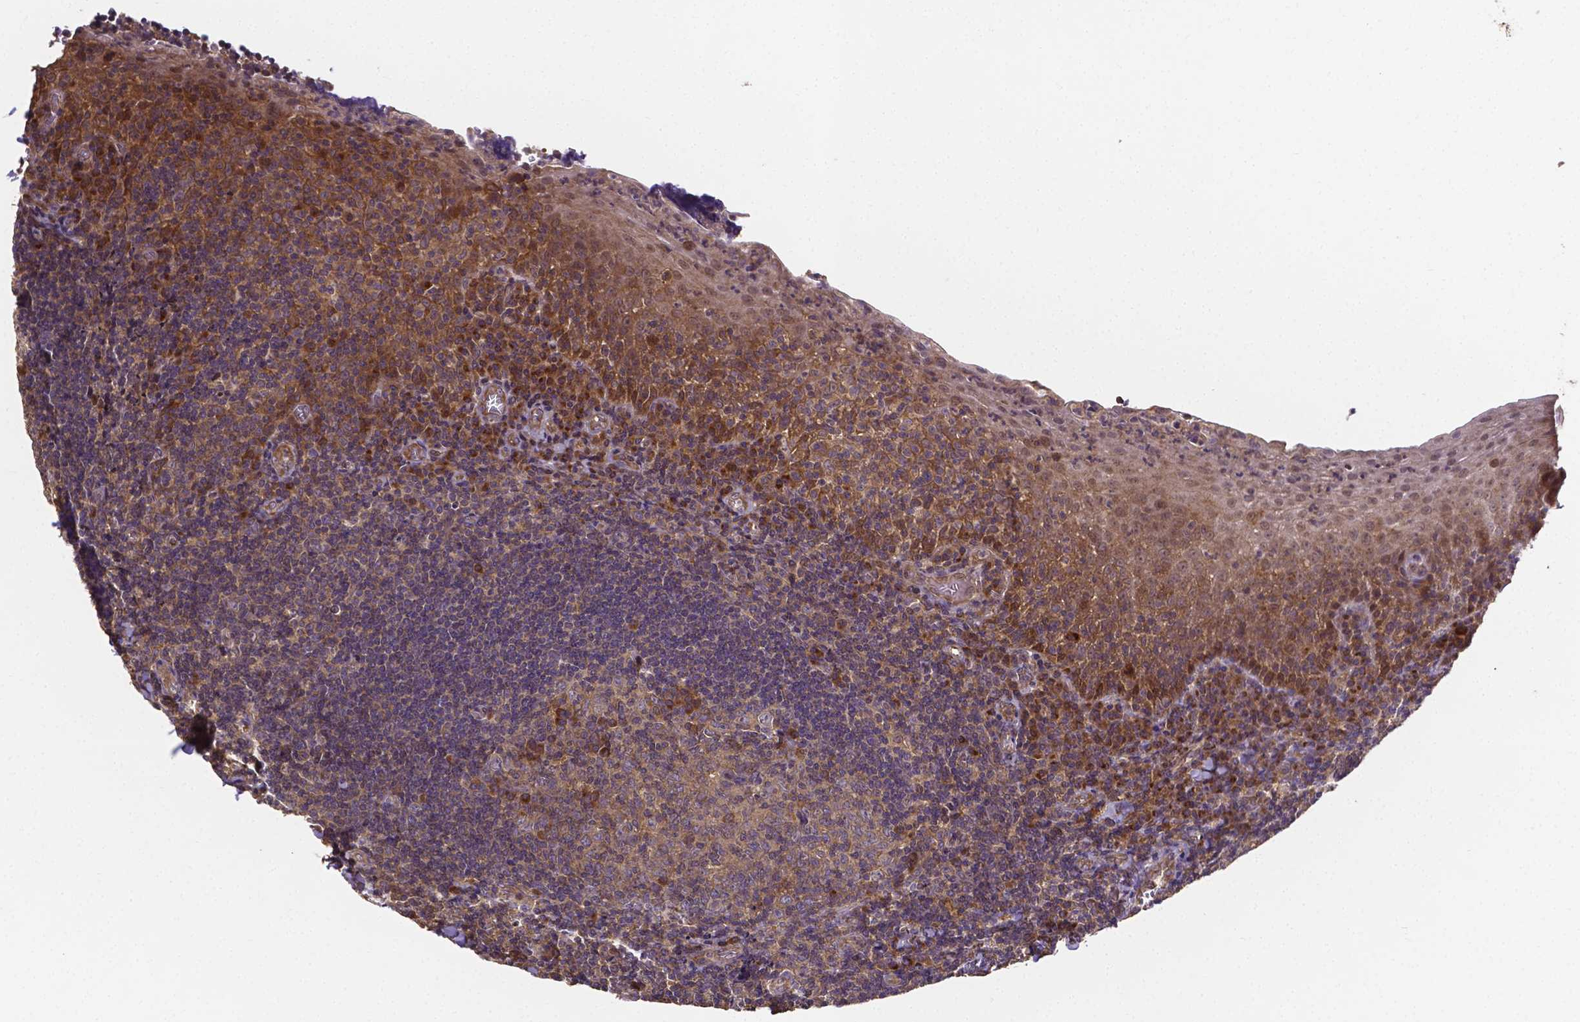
{"staining": {"intensity": "negative", "quantity": "none", "location": "none"}, "tissue": "tonsil", "cell_type": "Germinal center cells", "image_type": "normal", "snomed": [{"axis": "morphology", "description": "Normal tissue, NOS"}, {"axis": "morphology", "description": "Inflammation, NOS"}, {"axis": "topography", "description": "Tonsil"}], "caption": "Human tonsil stained for a protein using IHC displays no expression in germinal center cells.", "gene": "RNF123", "patient": {"sex": "female", "age": 31}}